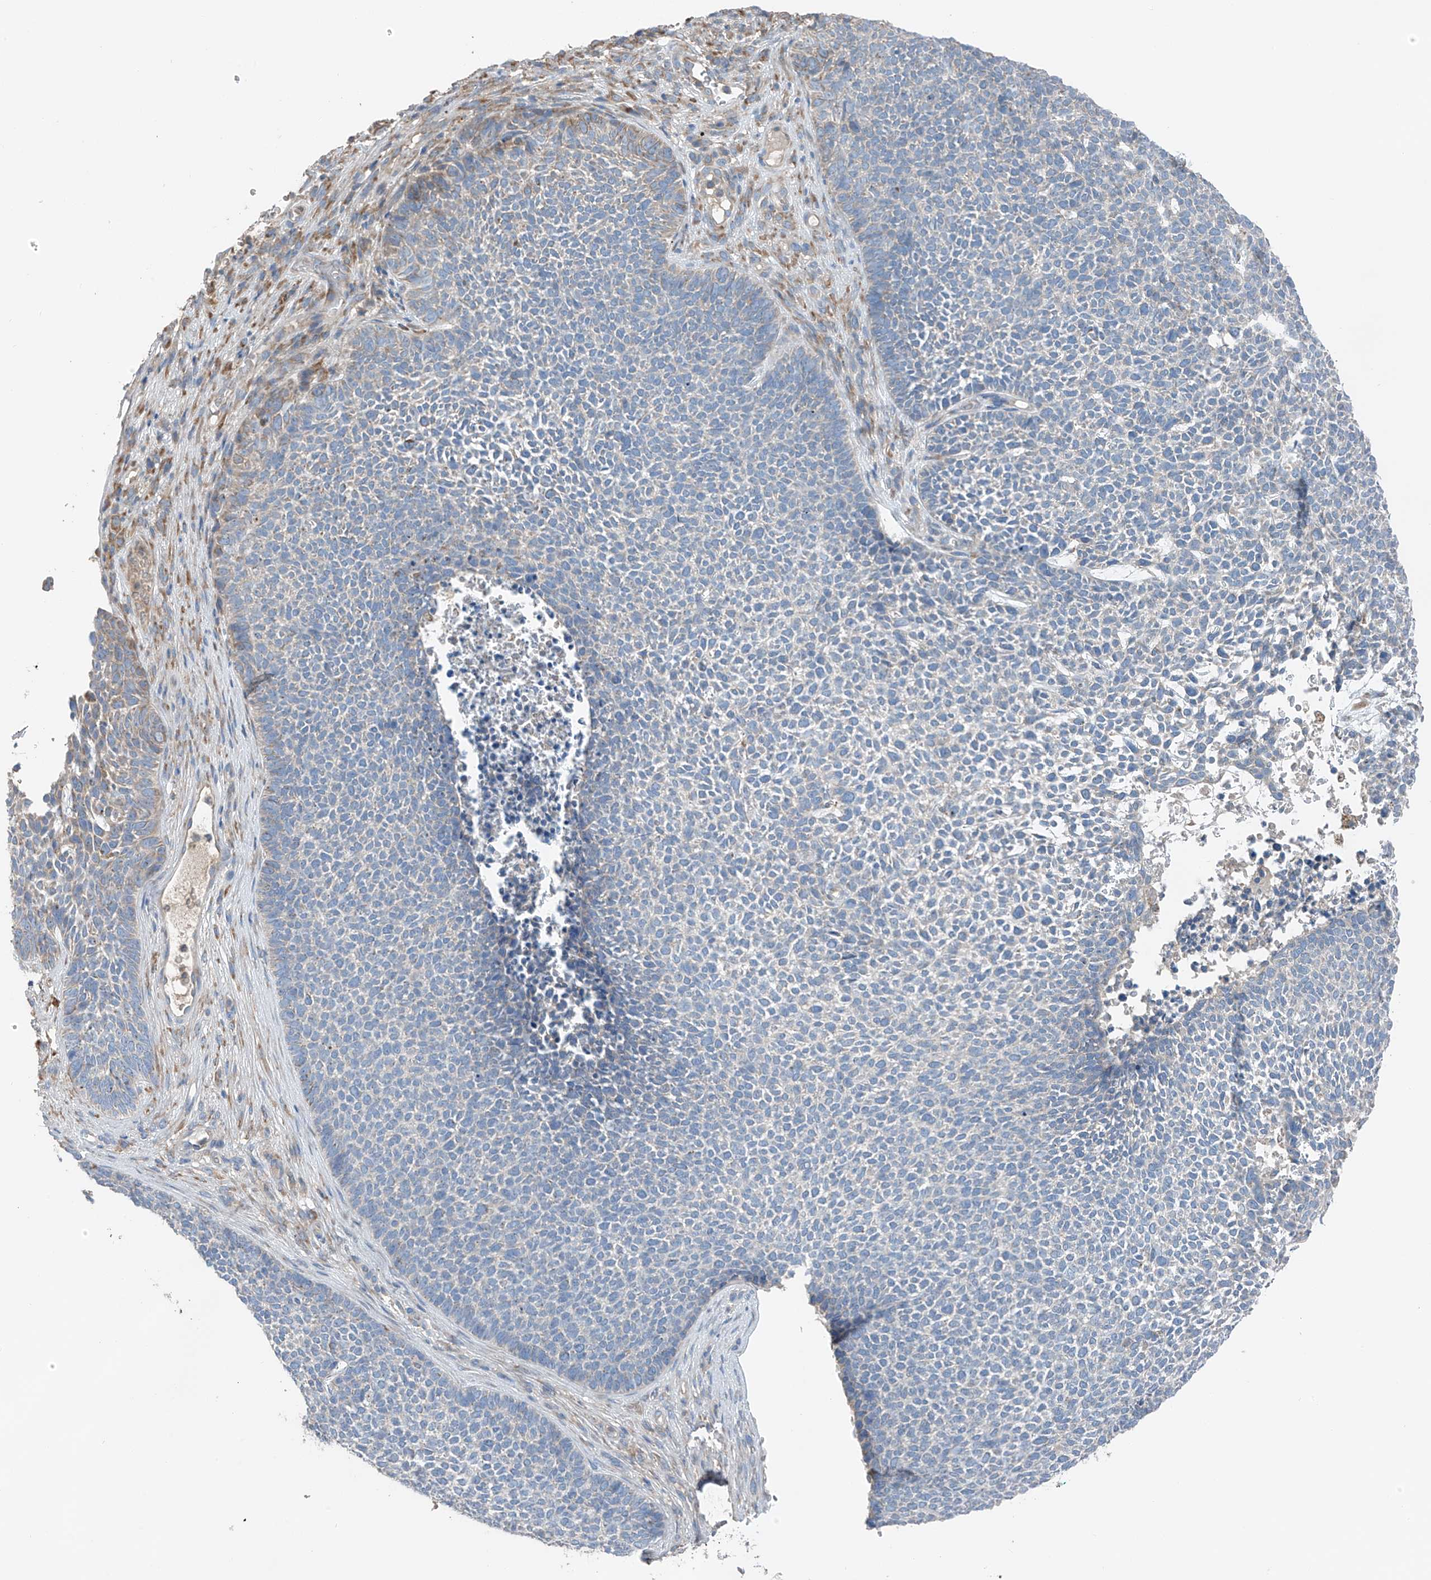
{"staining": {"intensity": "negative", "quantity": "none", "location": "none"}, "tissue": "skin cancer", "cell_type": "Tumor cells", "image_type": "cancer", "snomed": [{"axis": "morphology", "description": "Basal cell carcinoma"}, {"axis": "topography", "description": "Skin"}], "caption": "Immunohistochemistry photomicrograph of neoplastic tissue: human skin cancer (basal cell carcinoma) stained with DAB reveals no significant protein positivity in tumor cells. (DAB (3,3'-diaminobenzidine) immunohistochemistry (IHC) with hematoxylin counter stain).", "gene": "GALNTL6", "patient": {"sex": "female", "age": 84}}